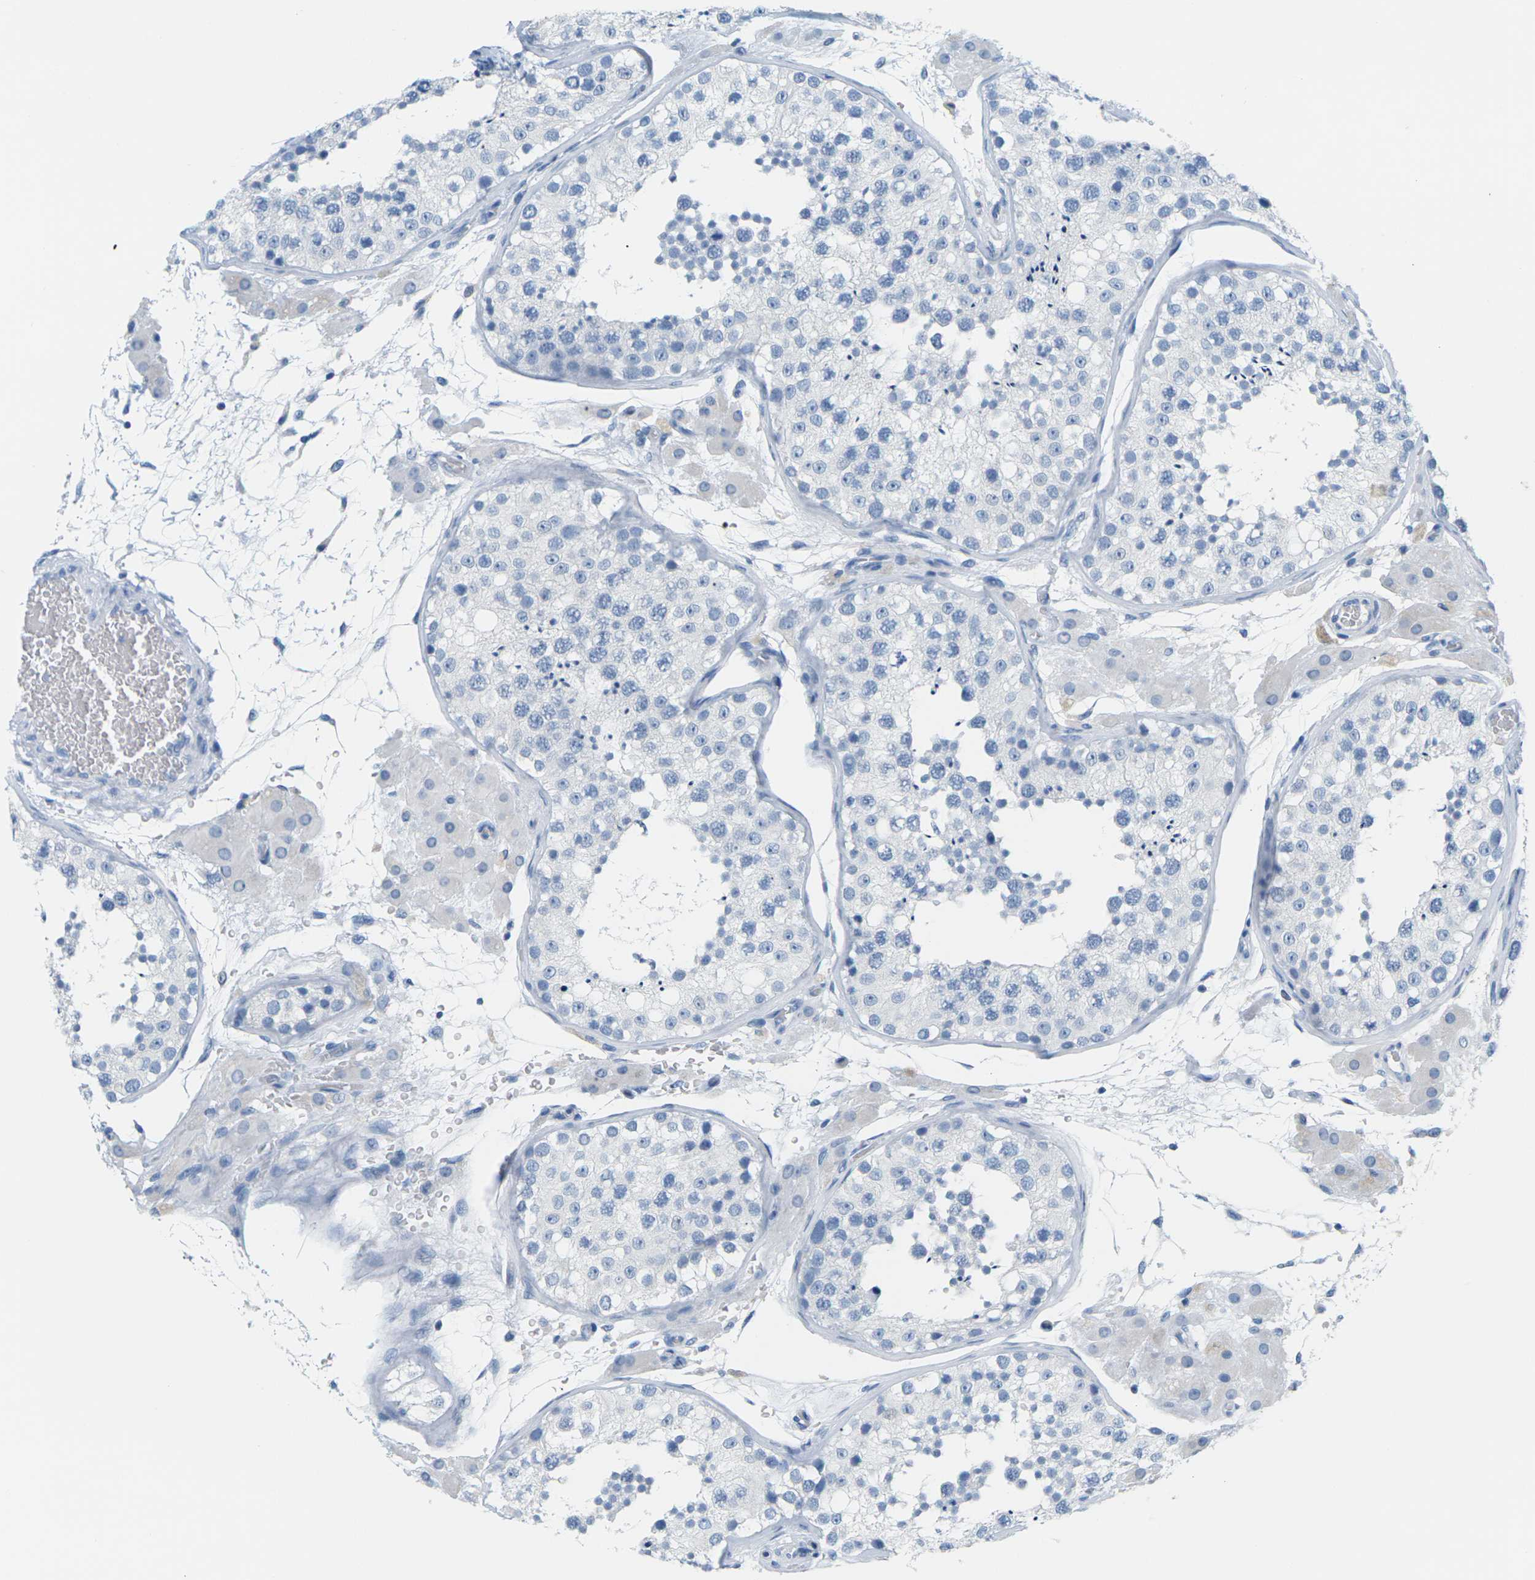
{"staining": {"intensity": "negative", "quantity": "none", "location": "none"}, "tissue": "testis", "cell_type": "Cells in seminiferous ducts", "image_type": "normal", "snomed": [{"axis": "morphology", "description": "Normal tissue, NOS"}, {"axis": "topography", "description": "Testis"}], "caption": "This image is of unremarkable testis stained with immunohistochemistry to label a protein in brown with the nuclei are counter-stained blue. There is no staining in cells in seminiferous ducts. (DAB immunohistochemistry (IHC) with hematoxylin counter stain).", "gene": "SLC12A1", "patient": {"sex": "male", "age": 26}}